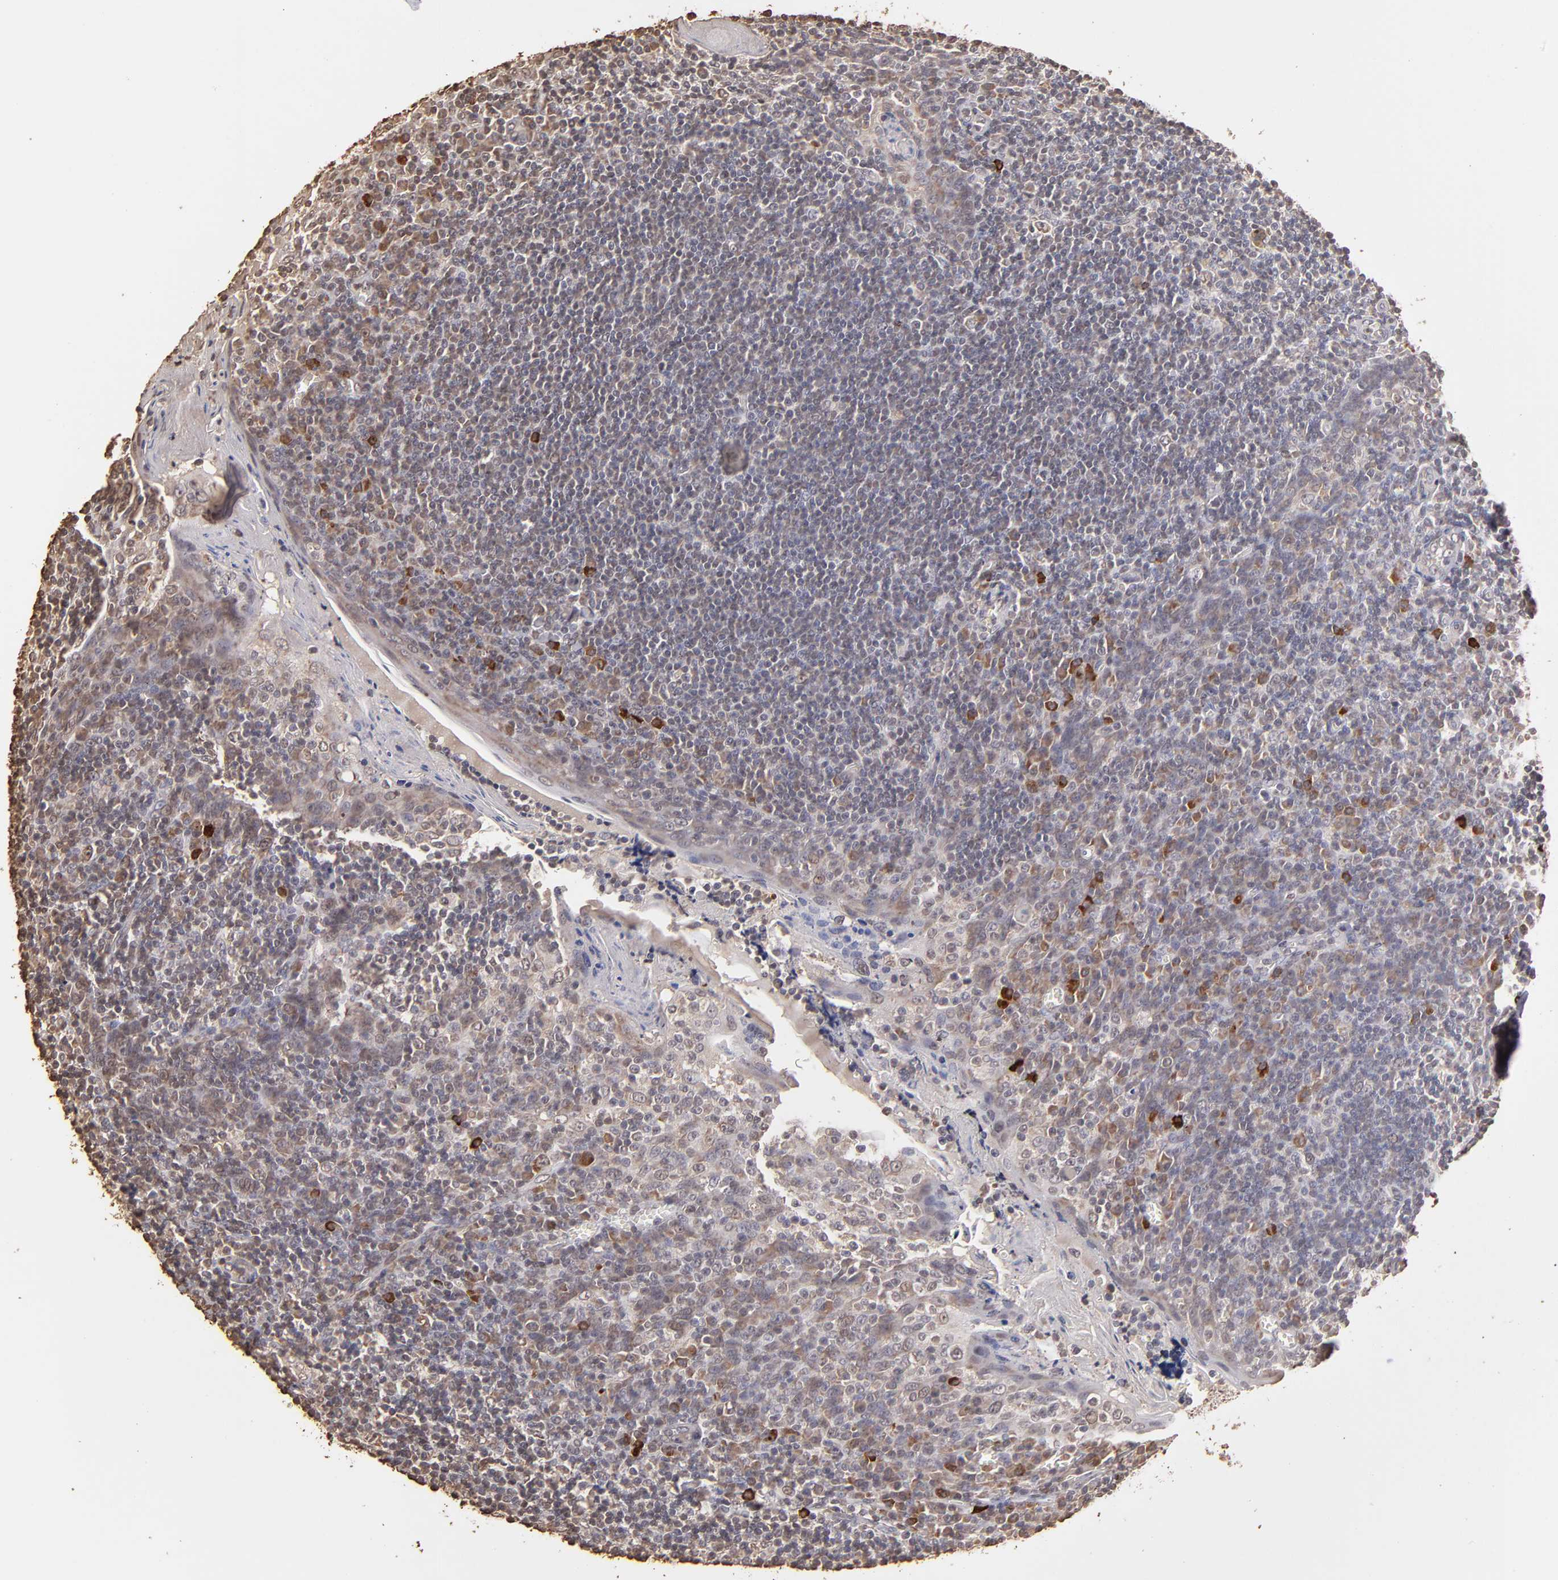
{"staining": {"intensity": "weak", "quantity": "25%-75%", "location": "cytoplasmic/membranous"}, "tissue": "tonsil", "cell_type": "Germinal center cells", "image_type": "normal", "snomed": [{"axis": "morphology", "description": "Normal tissue, NOS"}, {"axis": "topography", "description": "Tonsil"}], "caption": "Immunohistochemical staining of normal human tonsil demonstrates 25%-75% levels of weak cytoplasmic/membranous protein staining in approximately 25%-75% of germinal center cells.", "gene": "OPHN1", "patient": {"sex": "male", "age": 20}}